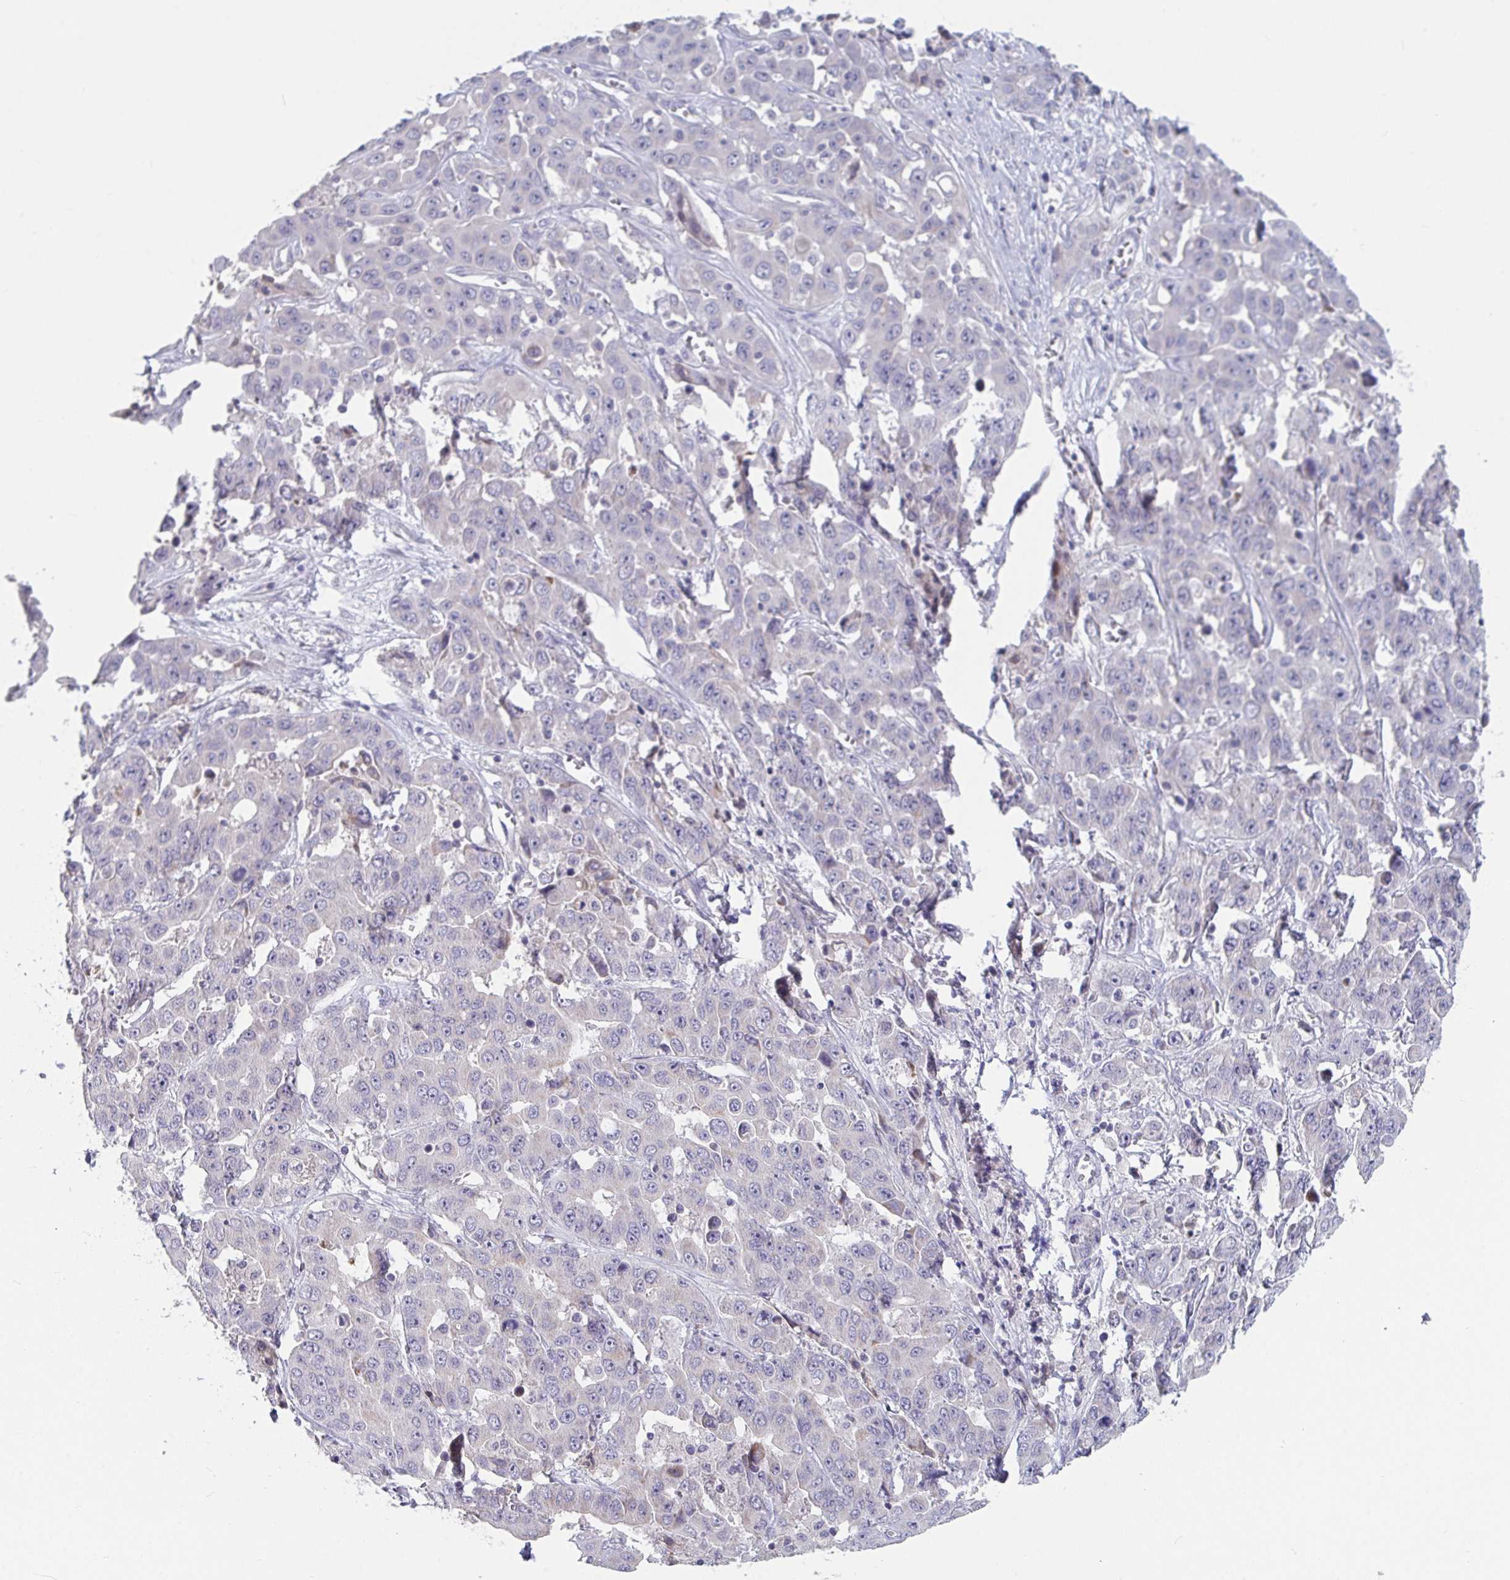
{"staining": {"intensity": "negative", "quantity": "none", "location": "none"}, "tissue": "liver cancer", "cell_type": "Tumor cells", "image_type": "cancer", "snomed": [{"axis": "morphology", "description": "Cholangiocarcinoma"}, {"axis": "topography", "description": "Liver"}], "caption": "Protein analysis of liver cholangiocarcinoma reveals no significant staining in tumor cells. (Stains: DAB immunohistochemistry (IHC) with hematoxylin counter stain, Microscopy: brightfield microscopy at high magnification).", "gene": "FAM156B", "patient": {"sex": "female", "age": 52}}